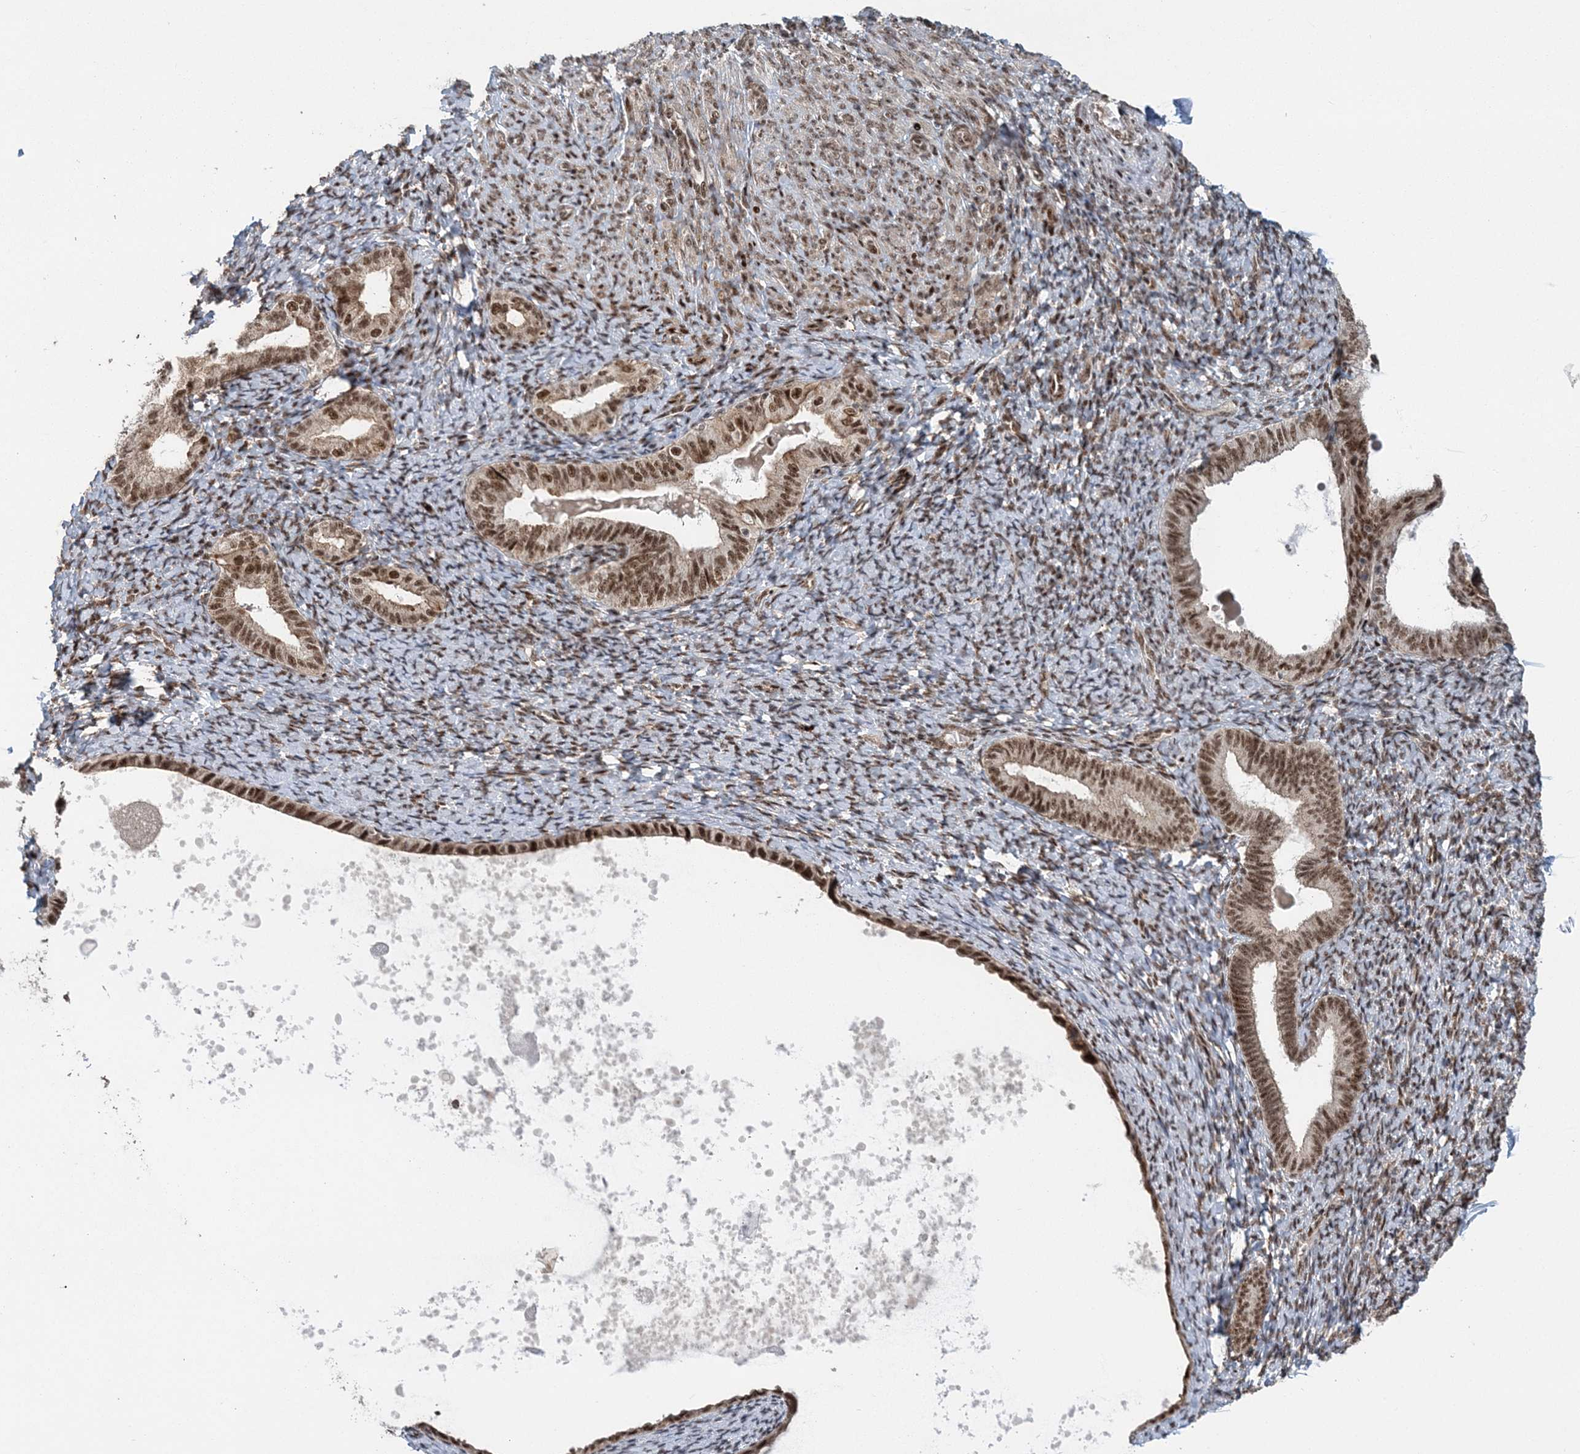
{"staining": {"intensity": "moderate", "quantity": "25%-75%", "location": "nuclear"}, "tissue": "endometrium", "cell_type": "Cells in endometrial stroma", "image_type": "normal", "snomed": [{"axis": "morphology", "description": "Normal tissue, NOS"}, {"axis": "topography", "description": "Endometrium"}], "caption": "A high-resolution histopathology image shows immunohistochemistry (IHC) staining of normal endometrium, which displays moderate nuclear positivity in about 25%-75% of cells in endometrial stroma.", "gene": "CWC22", "patient": {"sex": "female", "age": 72}}